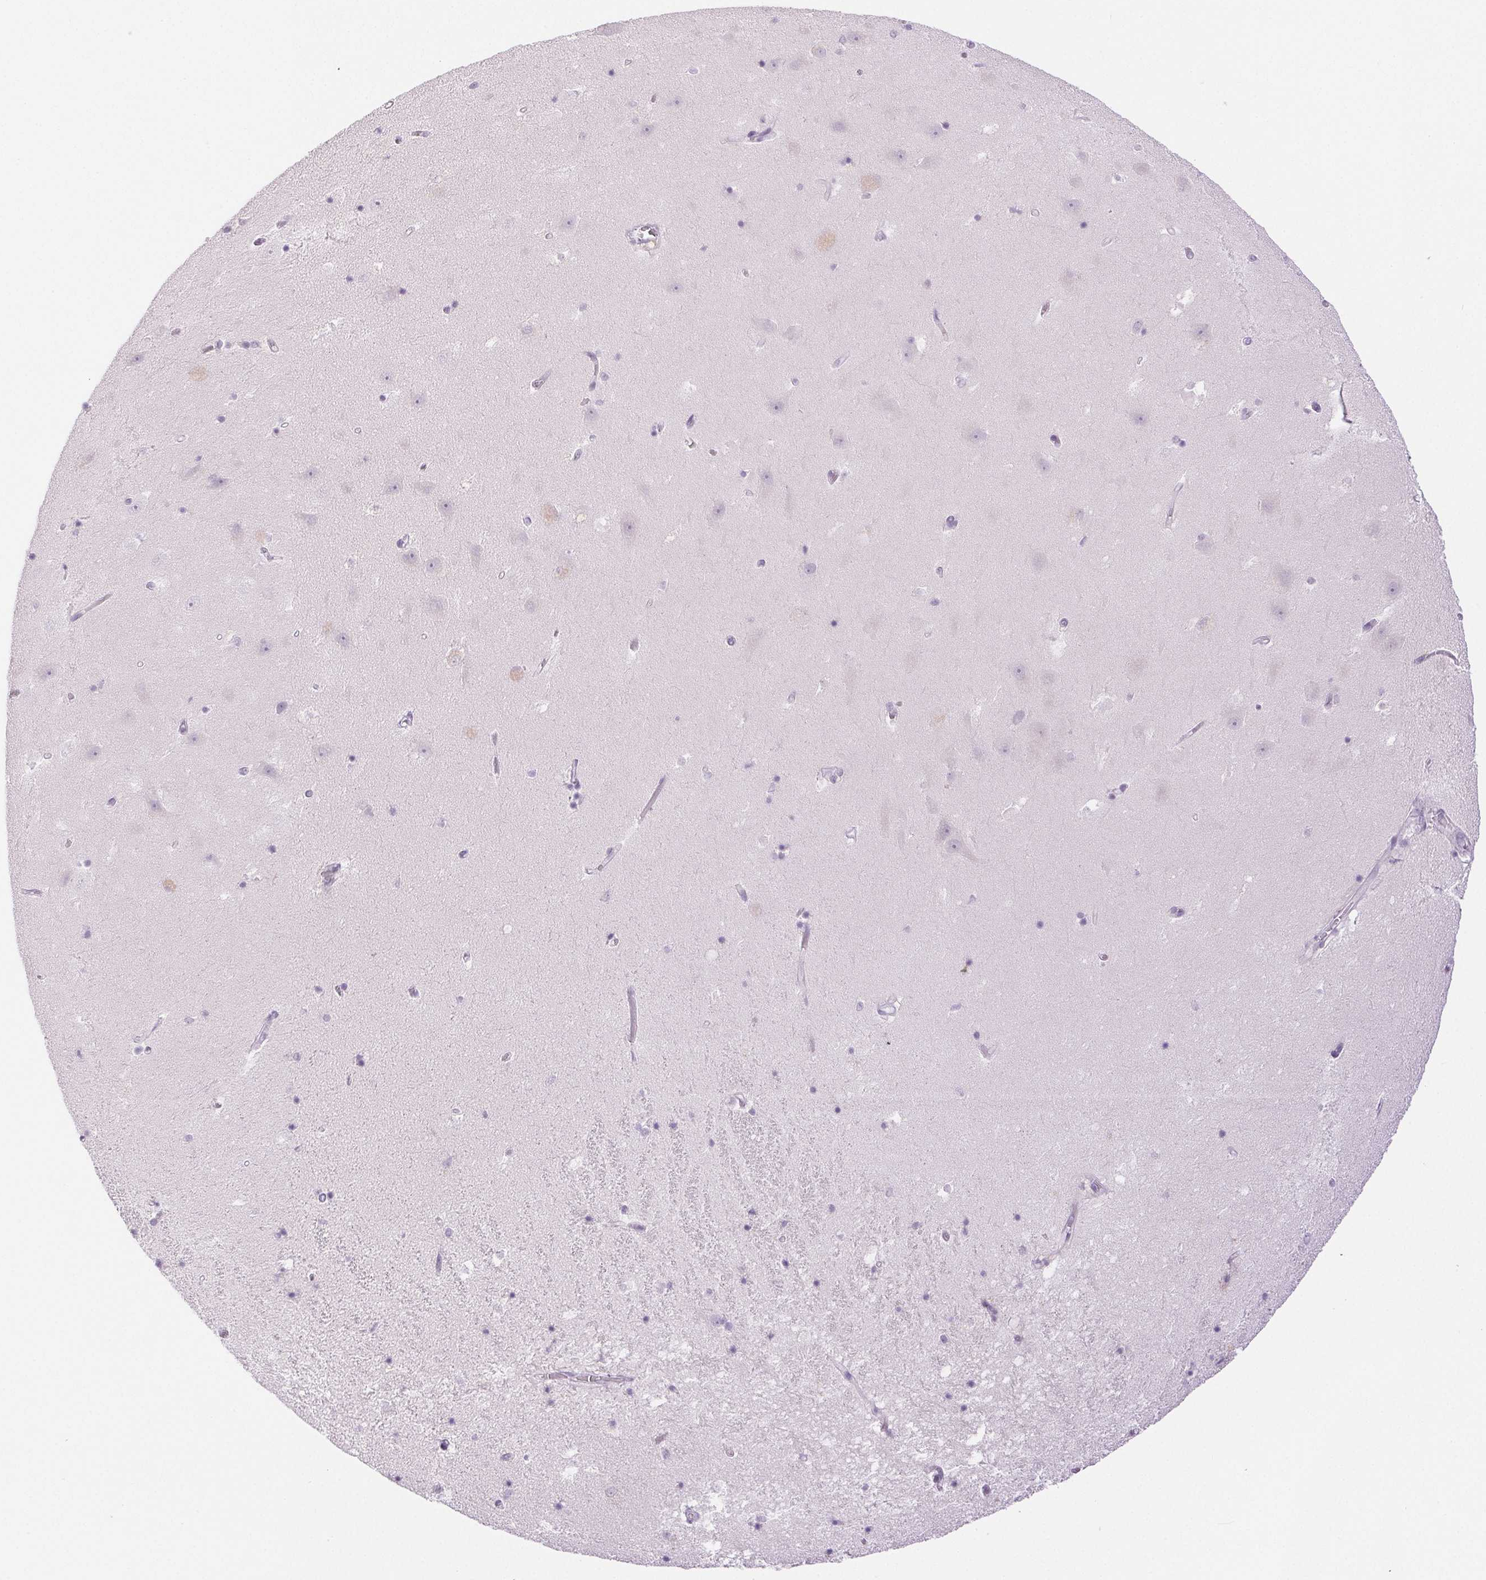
{"staining": {"intensity": "negative", "quantity": "none", "location": "none"}, "tissue": "hippocampus", "cell_type": "Glial cells", "image_type": "normal", "snomed": [{"axis": "morphology", "description": "Normal tissue, NOS"}, {"axis": "topography", "description": "Hippocampus"}], "caption": "DAB (3,3'-diaminobenzidine) immunohistochemical staining of normal hippocampus demonstrates no significant positivity in glial cells.", "gene": "SLC5A2", "patient": {"sex": "male", "age": 58}}